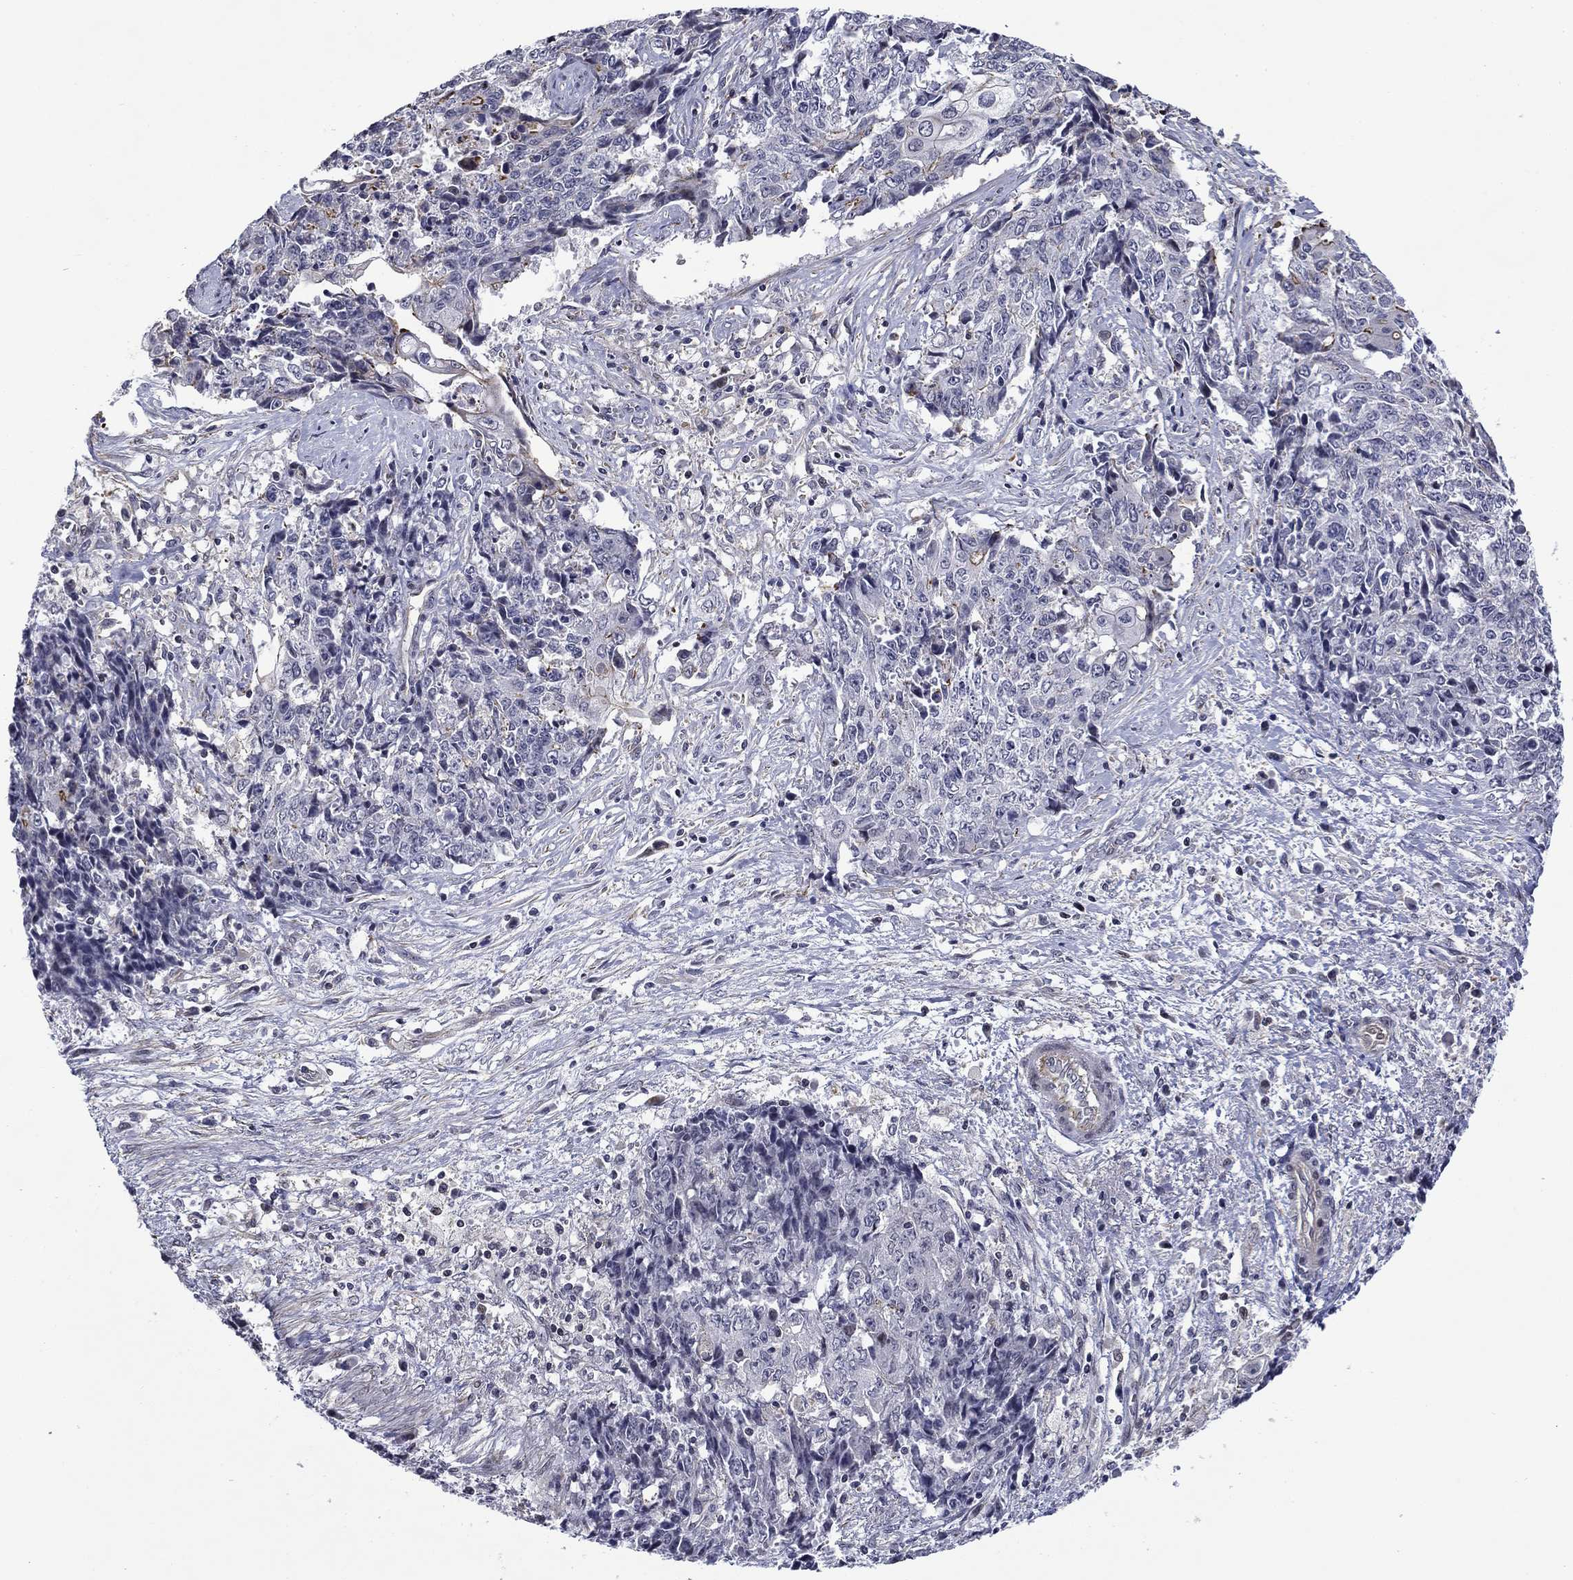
{"staining": {"intensity": "negative", "quantity": "none", "location": "none"}, "tissue": "ovarian cancer", "cell_type": "Tumor cells", "image_type": "cancer", "snomed": [{"axis": "morphology", "description": "Carcinoma, endometroid"}, {"axis": "topography", "description": "Ovary"}], "caption": "Tumor cells are negative for protein expression in human ovarian endometroid carcinoma.", "gene": "B3GAT1", "patient": {"sex": "female", "age": 42}}